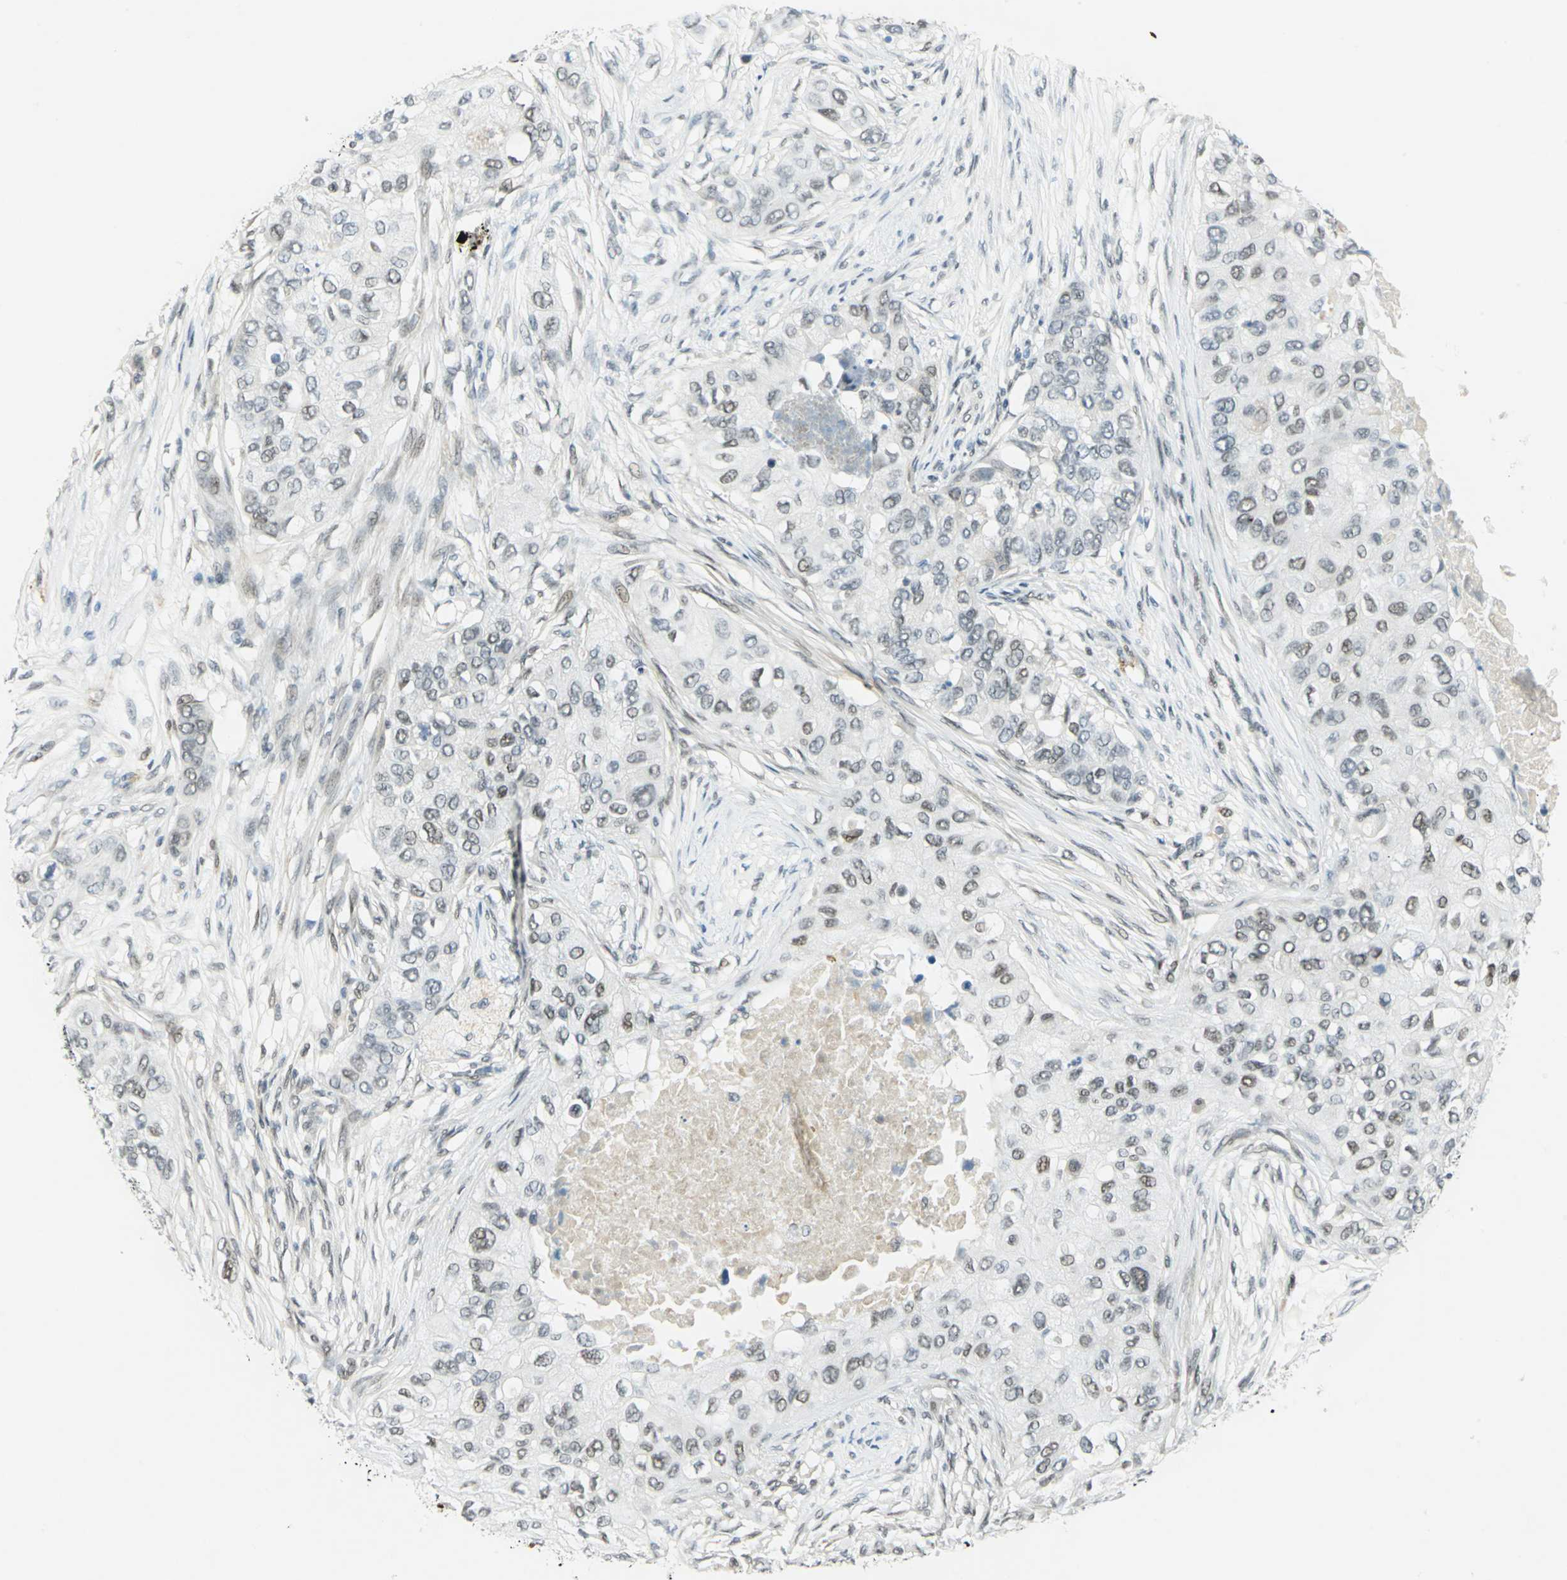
{"staining": {"intensity": "weak", "quantity": "<25%", "location": "nuclear"}, "tissue": "breast cancer", "cell_type": "Tumor cells", "image_type": "cancer", "snomed": [{"axis": "morphology", "description": "Normal tissue, NOS"}, {"axis": "morphology", "description": "Duct carcinoma"}, {"axis": "topography", "description": "Breast"}], "caption": "This image is of intraductal carcinoma (breast) stained with immunohistochemistry to label a protein in brown with the nuclei are counter-stained blue. There is no expression in tumor cells.", "gene": "MTMR10", "patient": {"sex": "female", "age": 49}}